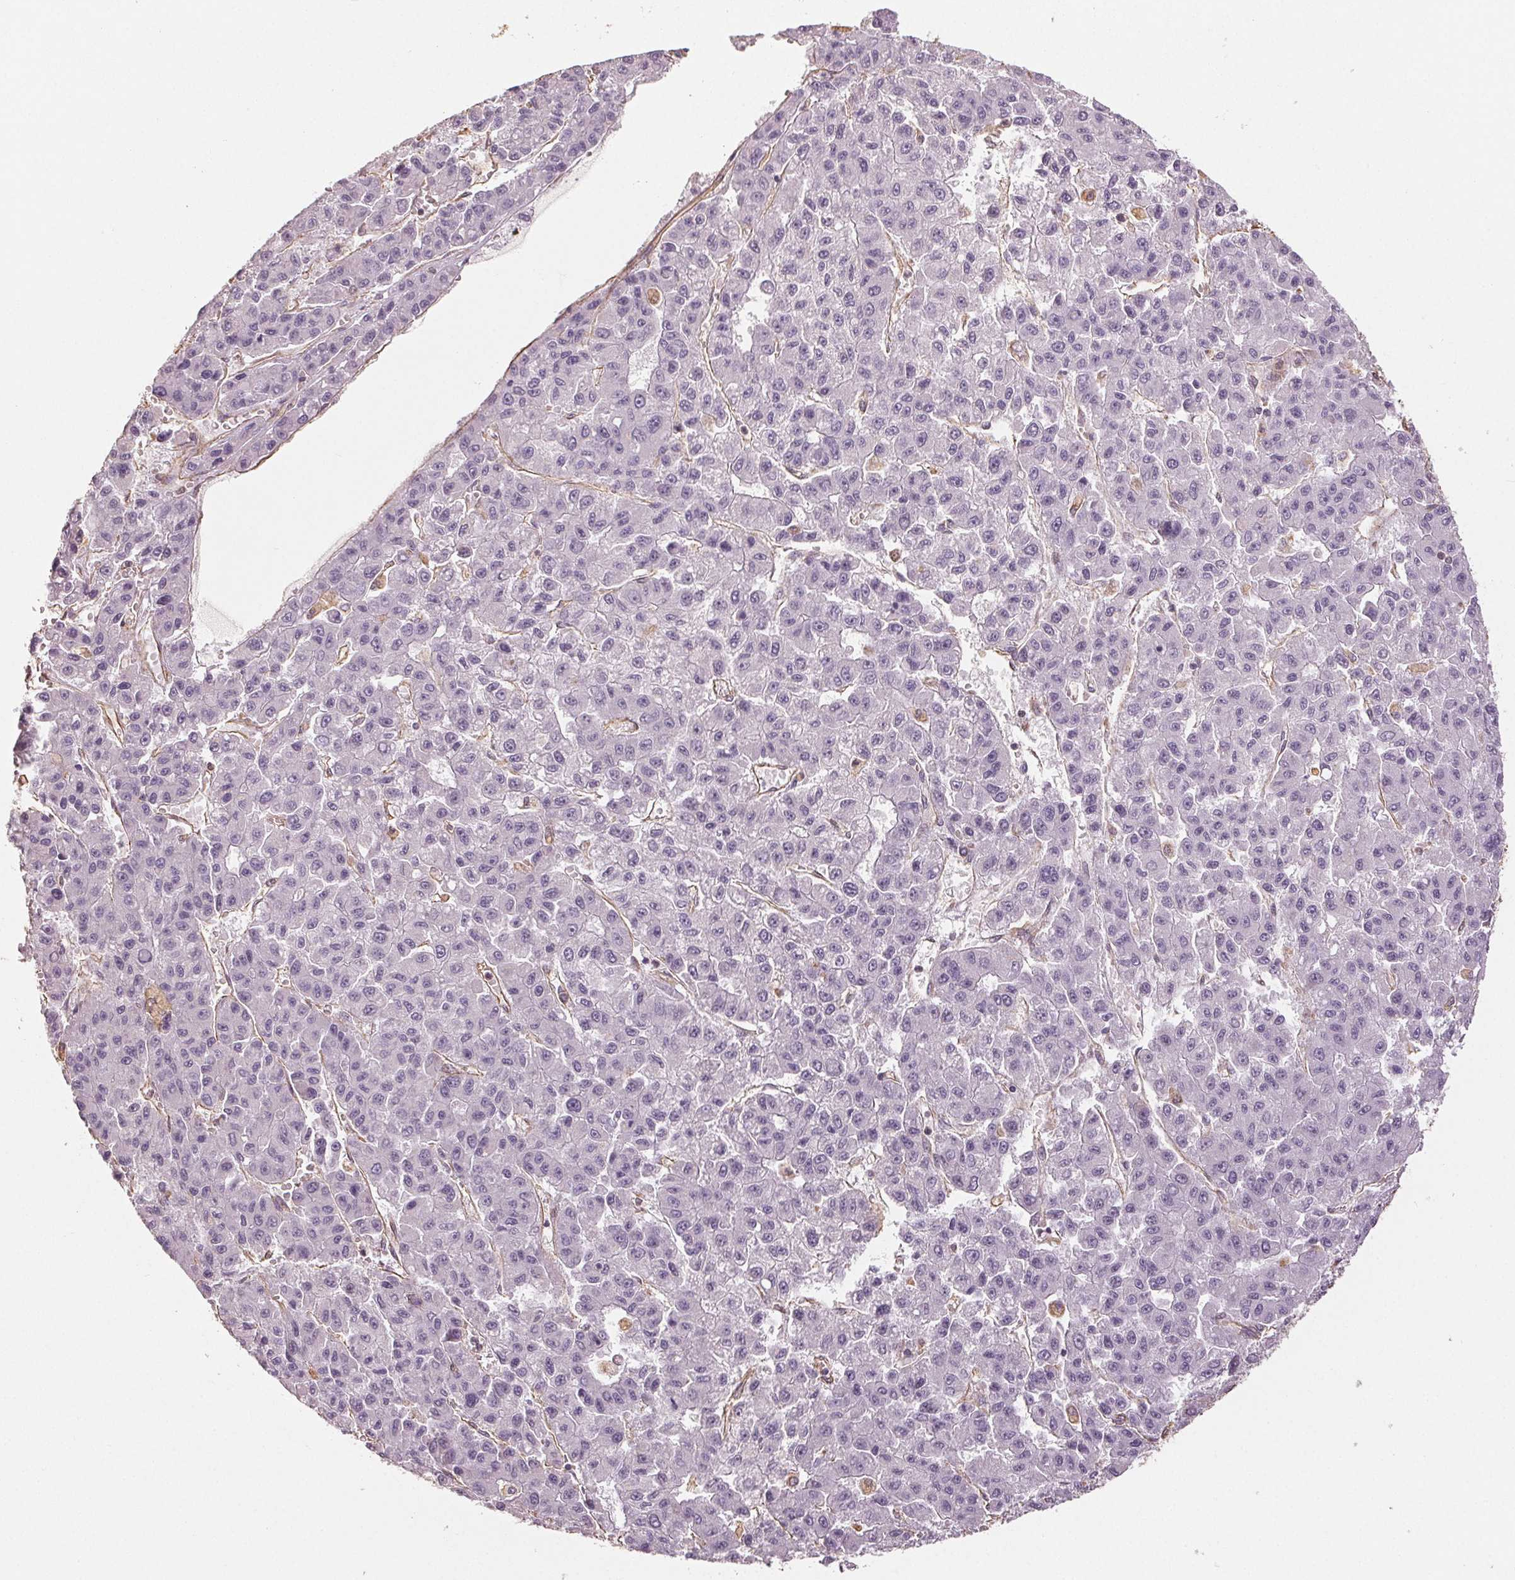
{"staining": {"intensity": "negative", "quantity": "none", "location": "none"}, "tissue": "liver cancer", "cell_type": "Tumor cells", "image_type": "cancer", "snomed": [{"axis": "morphology", "description": "Carcinoma, Hepatocellular, NOS"}, {"axis": "topography", "description": "Liver"}], "caption": "Immunohistochemistry (IHC) micrograph of human hepatocellular carcinoma (liver) stained for a protein (brown), which exhibits no expression in tumor cells.", "gene": "COL7A1", "patient": {"sex": "male", "age": 70}}